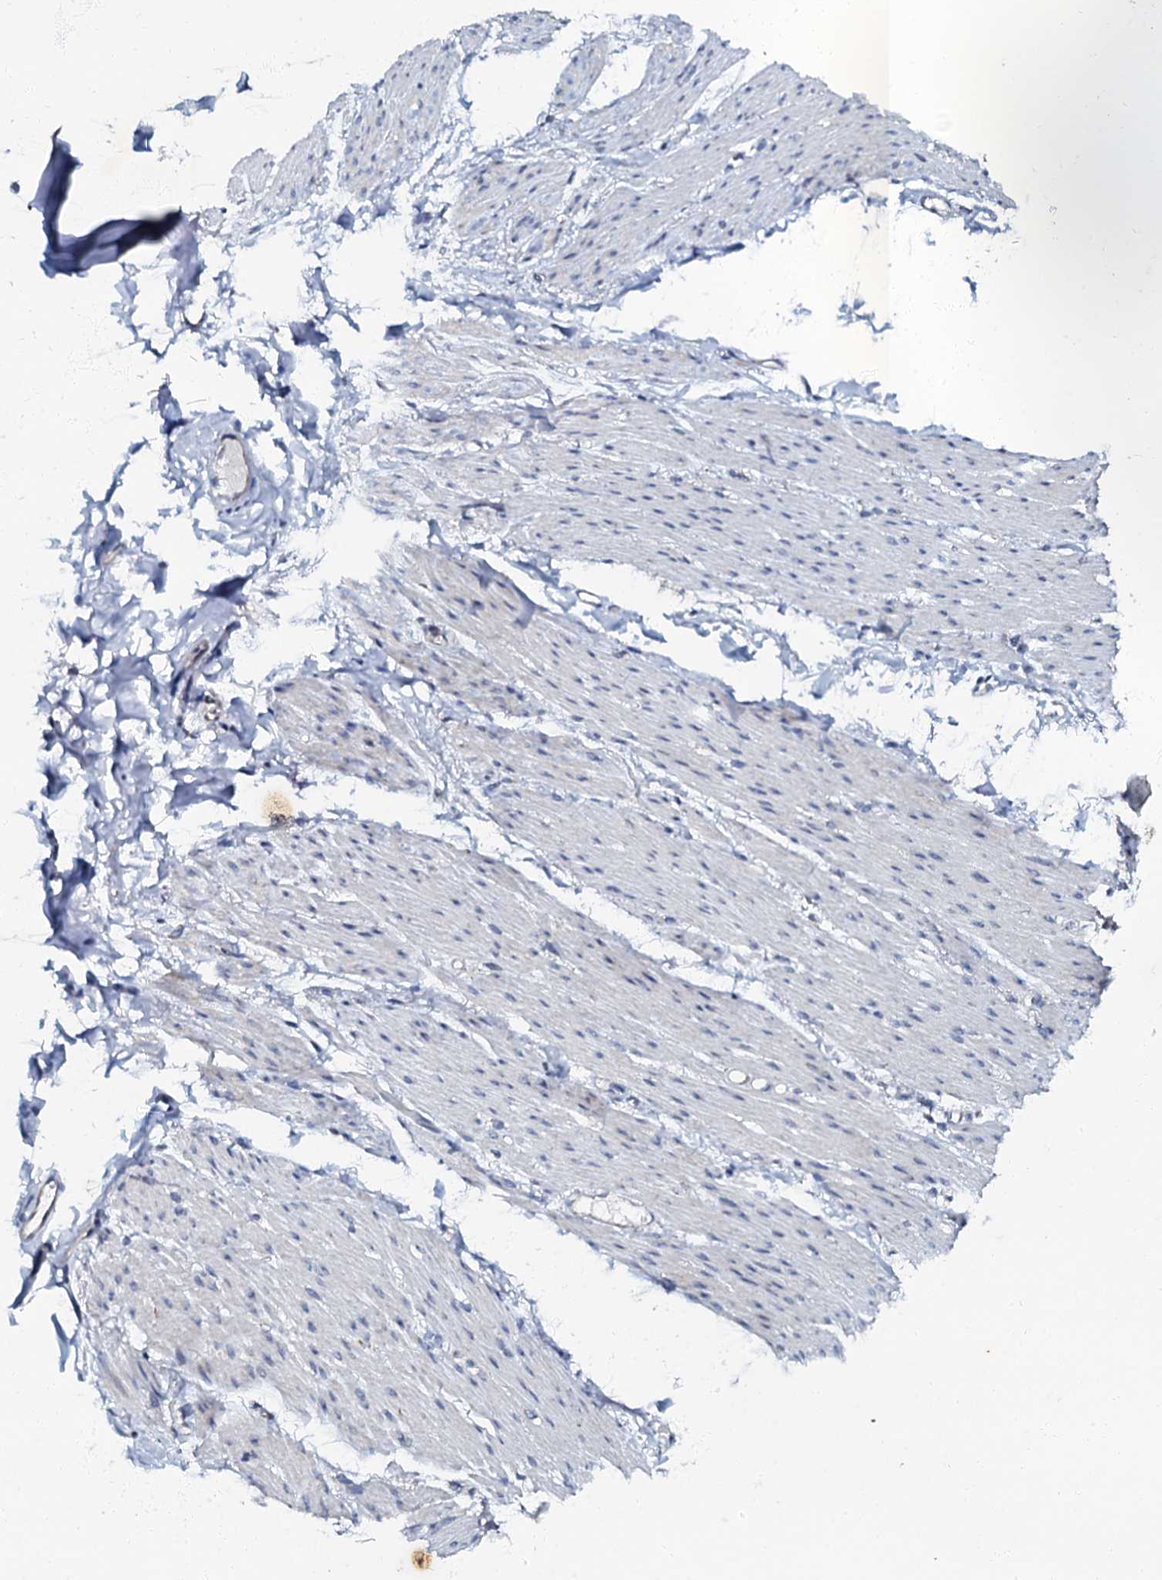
{"staining": {"intensity": "strong", "quantity": "<25%", "location": "cytoplasmic/membranous"}, "tissue": "adipose tissue", "cell_type": "Adipocytes", "image_type": "normal", "snomed": [{"axis": "morphology", "description": "Normal tissue, NOS"}, {"axis": "topography", "description": "Colon"}, {"axis": "topography", "description": "Peripheral nerve tissue"}], "caption": "Brown immunohistochemical staining in unremarkable adipose tissue displays strong cytoplasmic/membranous expression in about <25% of adipocytes. Nuclei are stained in blue.", "gene": "MRPL51", "patient": {"sex": "female", "age": 61}}